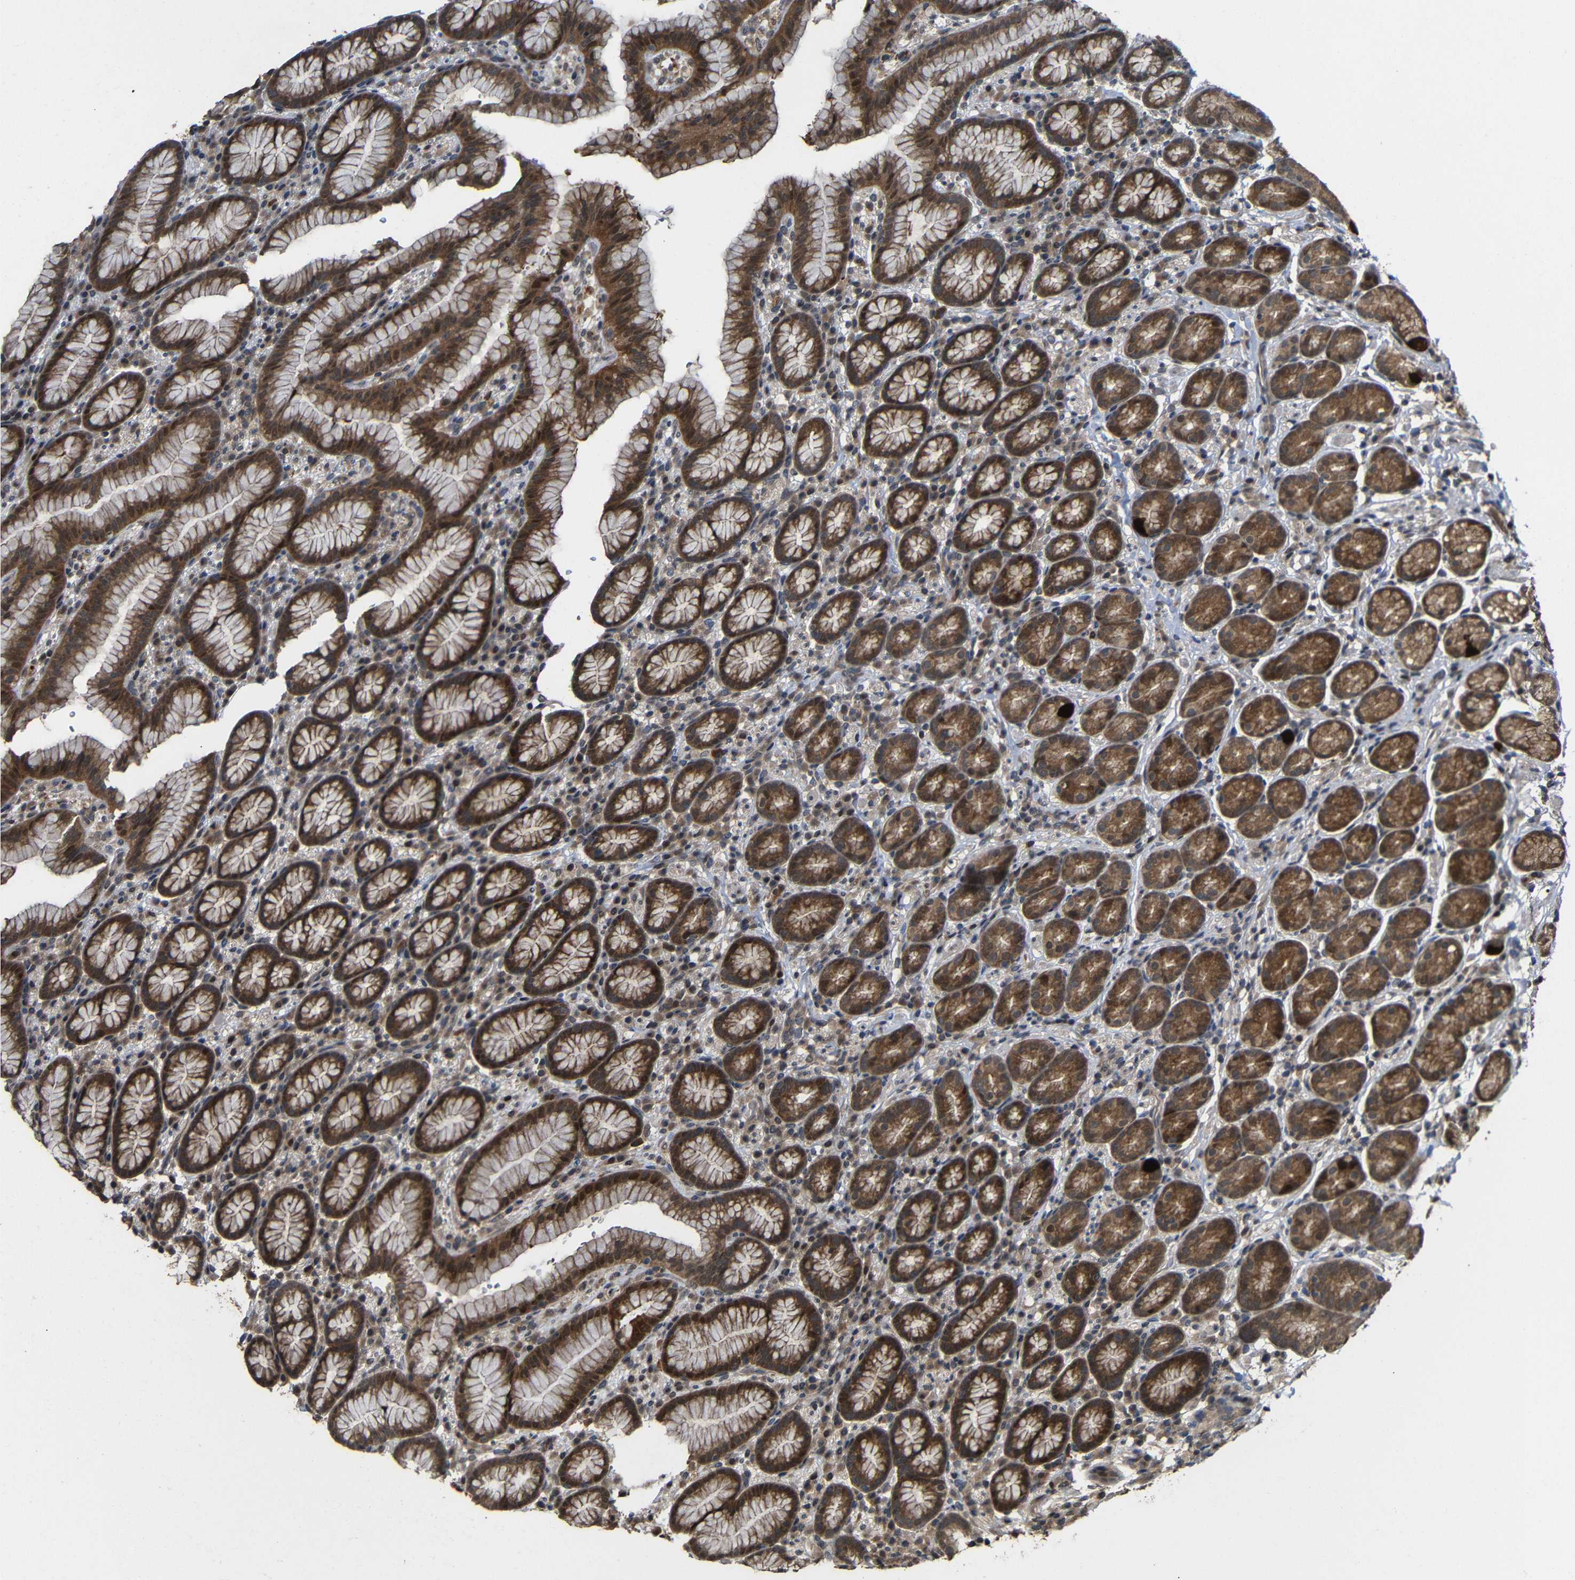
{"staining": {"intensity": "strong", "quantity": ">75%", "location": "cytoplasmic/membranous"}, "tissue": "stomach", "cell_type": "Glandular cells", "image_type": "normal", "snomed": [{"axis": "morphology", "description": "Normal tissue, NOS"}, {"axis": "topography", "description": "Stomach, lower"}], "caption": "A histopathology image of stomach stained for a protein reveals strong cytoplasmic/membranous brown staining in glandular cells.", "gene": "ATG12", "patient": {"sex": "male", "age": 52}}